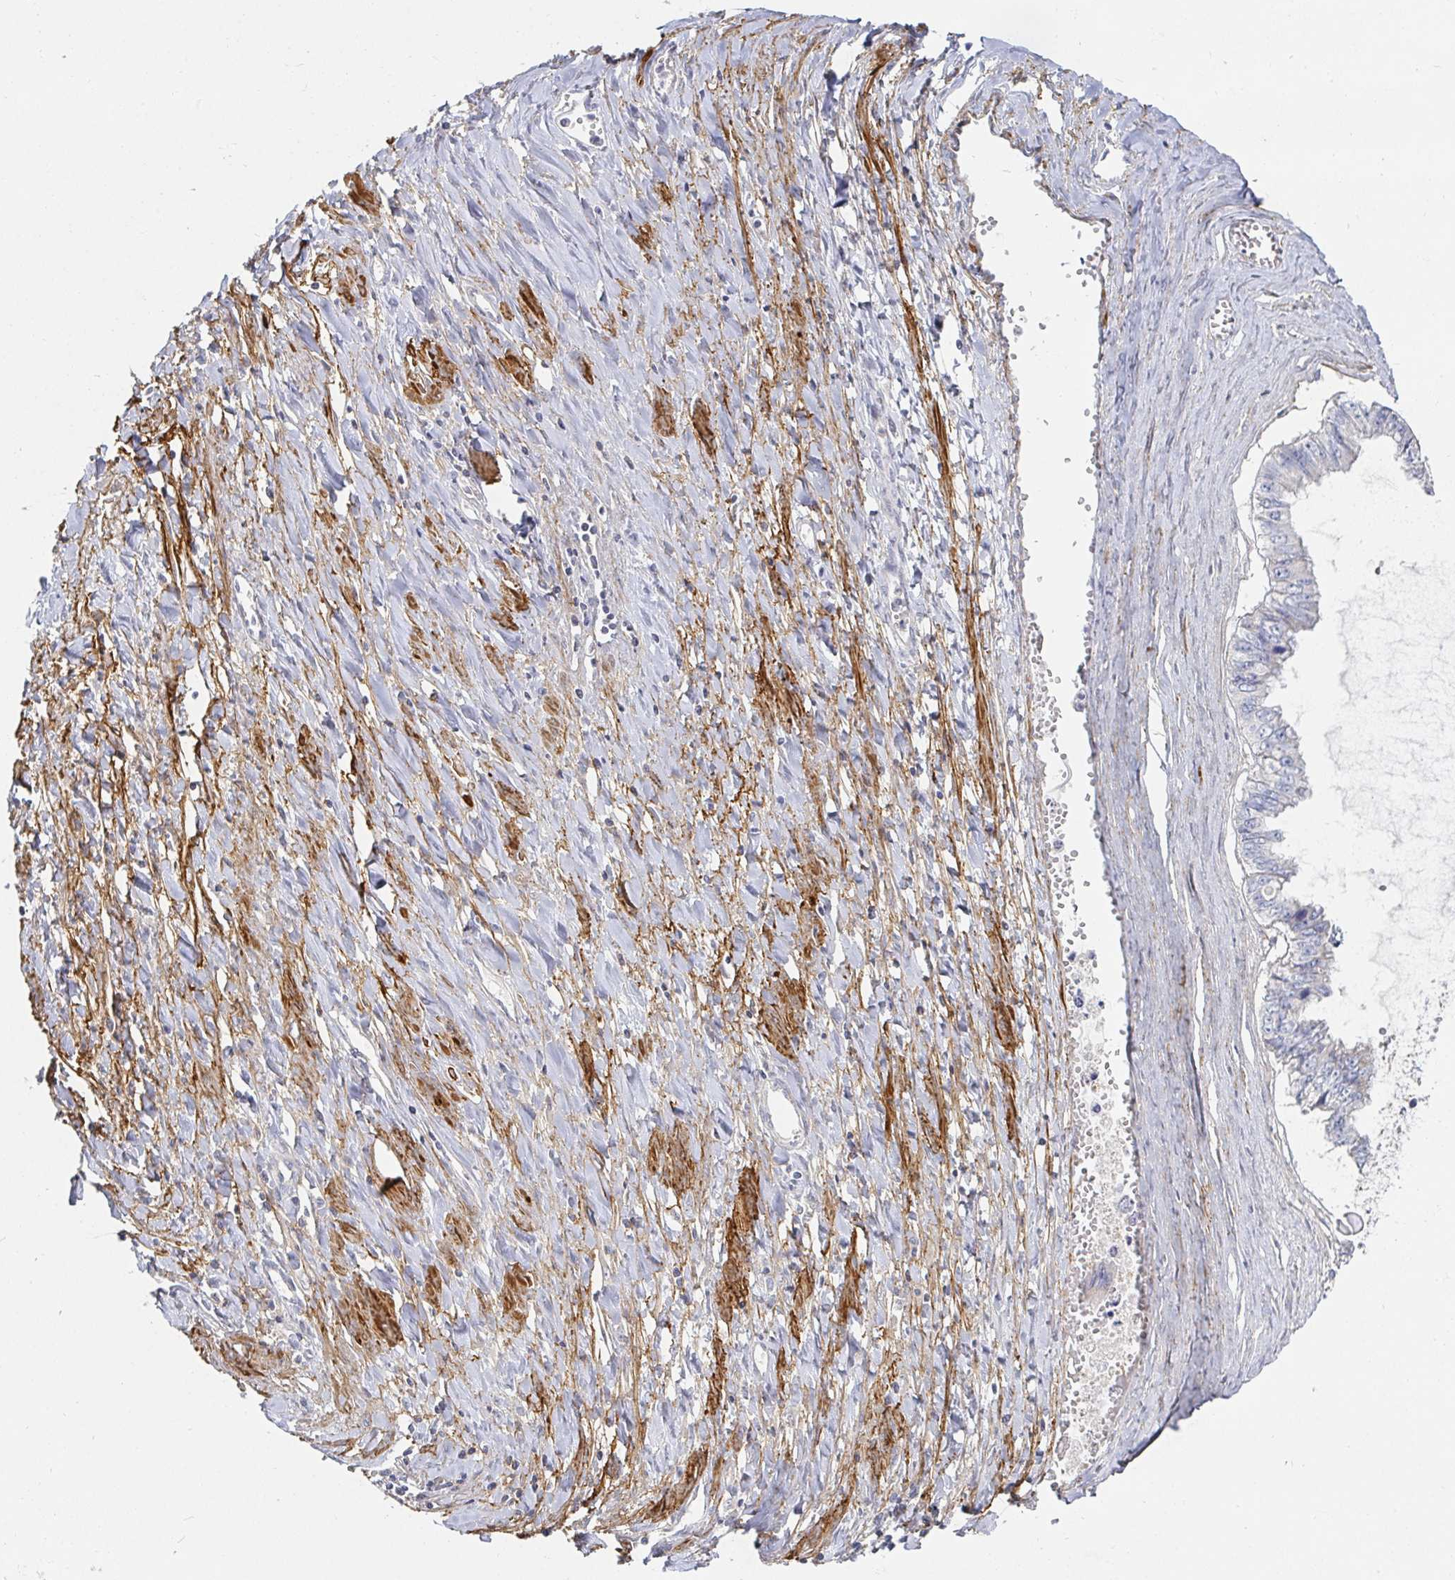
{"staining": {"intensity": "negative", "quantity": "none", "location": "none"}, "tissue": "ovarian cancer", "cell_type": "Tumor cells", "image_type": "cancer", "snomed": [{"axis": "morphology", "description": "Cystadenocarcinoma, mucinous, NOS"}, {"axis": "topography", "description": "Ovary"}], "caption": "Immunohistochemistry of human ovarian cancer (mucinous cystadenocarcinoma) exhibits no positivity in tumor cells.", "gene": "SSH2", "patient": {"sex": "female", "age": 72}}